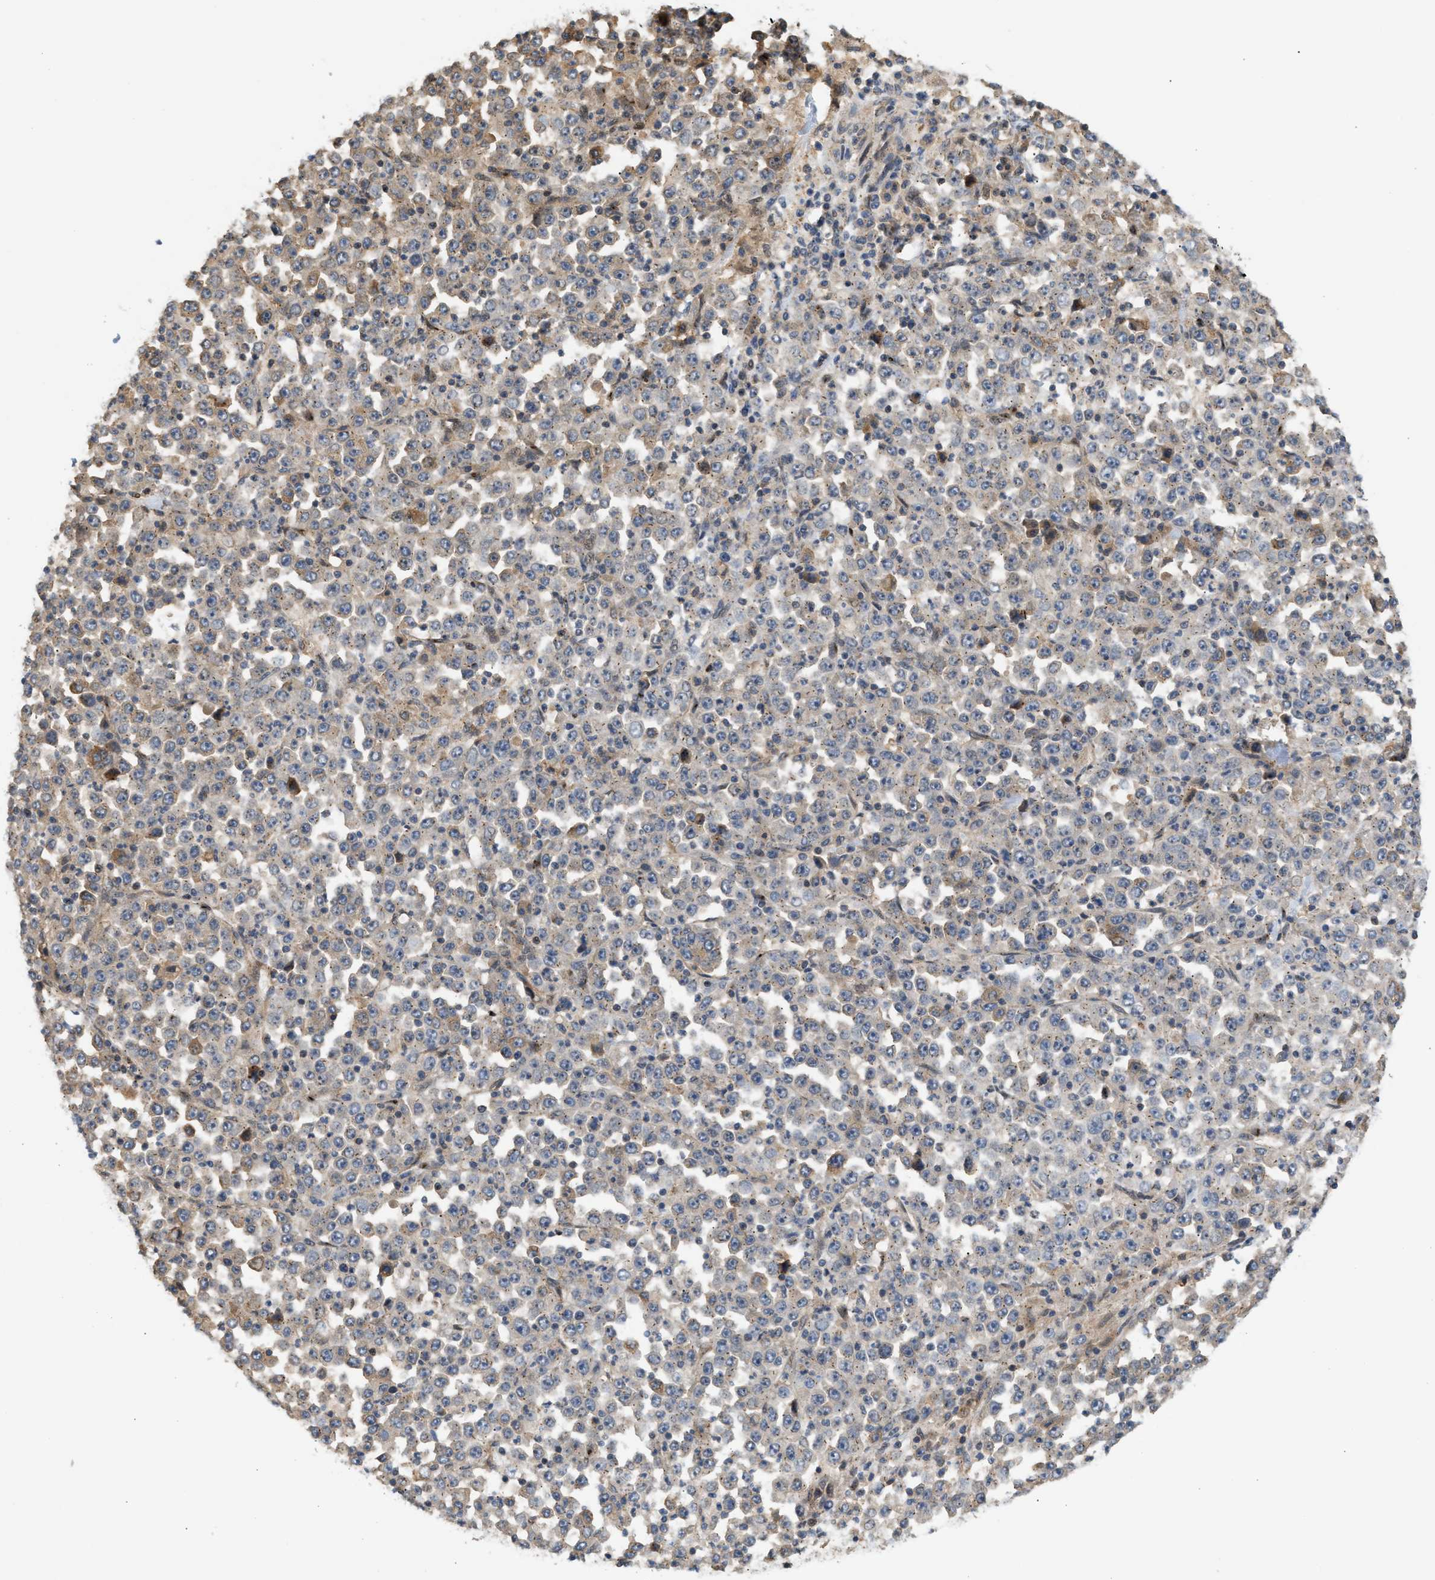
{"staining": {"intensity": "weak", "quantity": "<25%", "location": "cytoplasmic/membranous"}, "tissue": "stomach cancer", "cell_type": "Tumor cells", "image_type": "cancer", "snomed": [{"axis": "morphology", "description": "Normal tissue, NOS"}, {"axis": "morphology", "description": "Adenocarcinoma, NOS"}, {"axis": "topography", "description": "Stomach, upper"}, {"axis": "topography", "description": "Stomach"}], "caption": "A histopathology image of stomach cancer (adenocarcinoma) stained for a protein exhibits no brown staining in tumor cells.", "gene": "MAP2K5", "patient": {"sex": "male", "age": 59}}